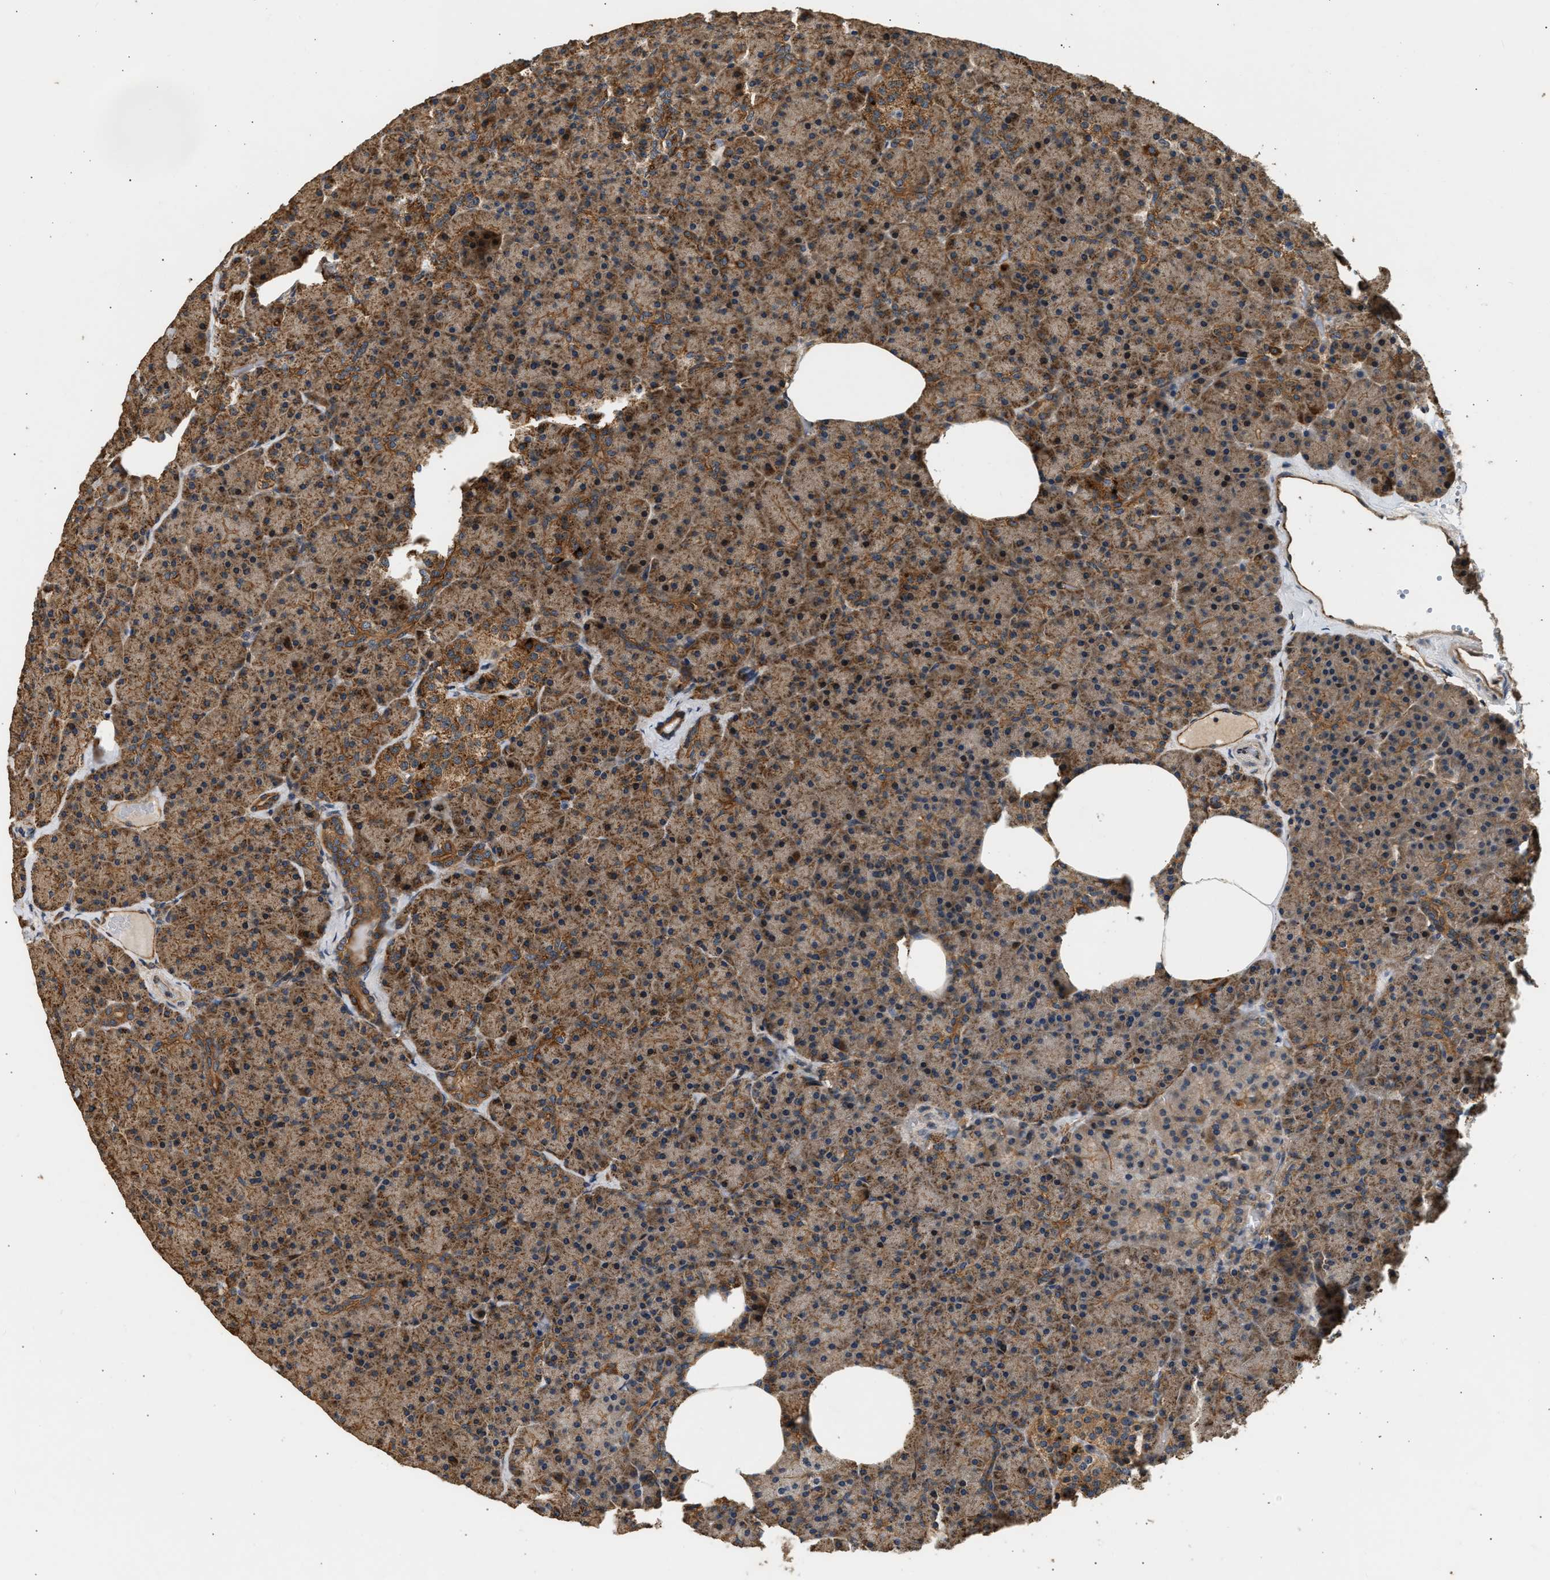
{"staining": {"intensity": "moderate", "quantity": ">75%", "location": "cytoplasmic/membranous"}, "tissue": "pancreas", "cell_type": "Exocrine glandular cells", "image_type": "normal", "snomed": [{"axis": "morphology", "description": "Normal tissue, NOS"}, {"axis": "morphology", "description": "Carcinoid, malignant, NOS"}, {"axis": "topography", "description": "Pancreas"}], "caption": "Immunohistochemistry micrograph of normal pancreas: human pancreas stained using immunohistochemistry displays medium levels of moderate protein expression localized specifically in the cytoplasmic/membranous of exocrine glandular cells, appearing as a cytoplasmic/membranous brown color.", "gene": "DUSP14", "patient": {"sex": "female", "age": 35}}